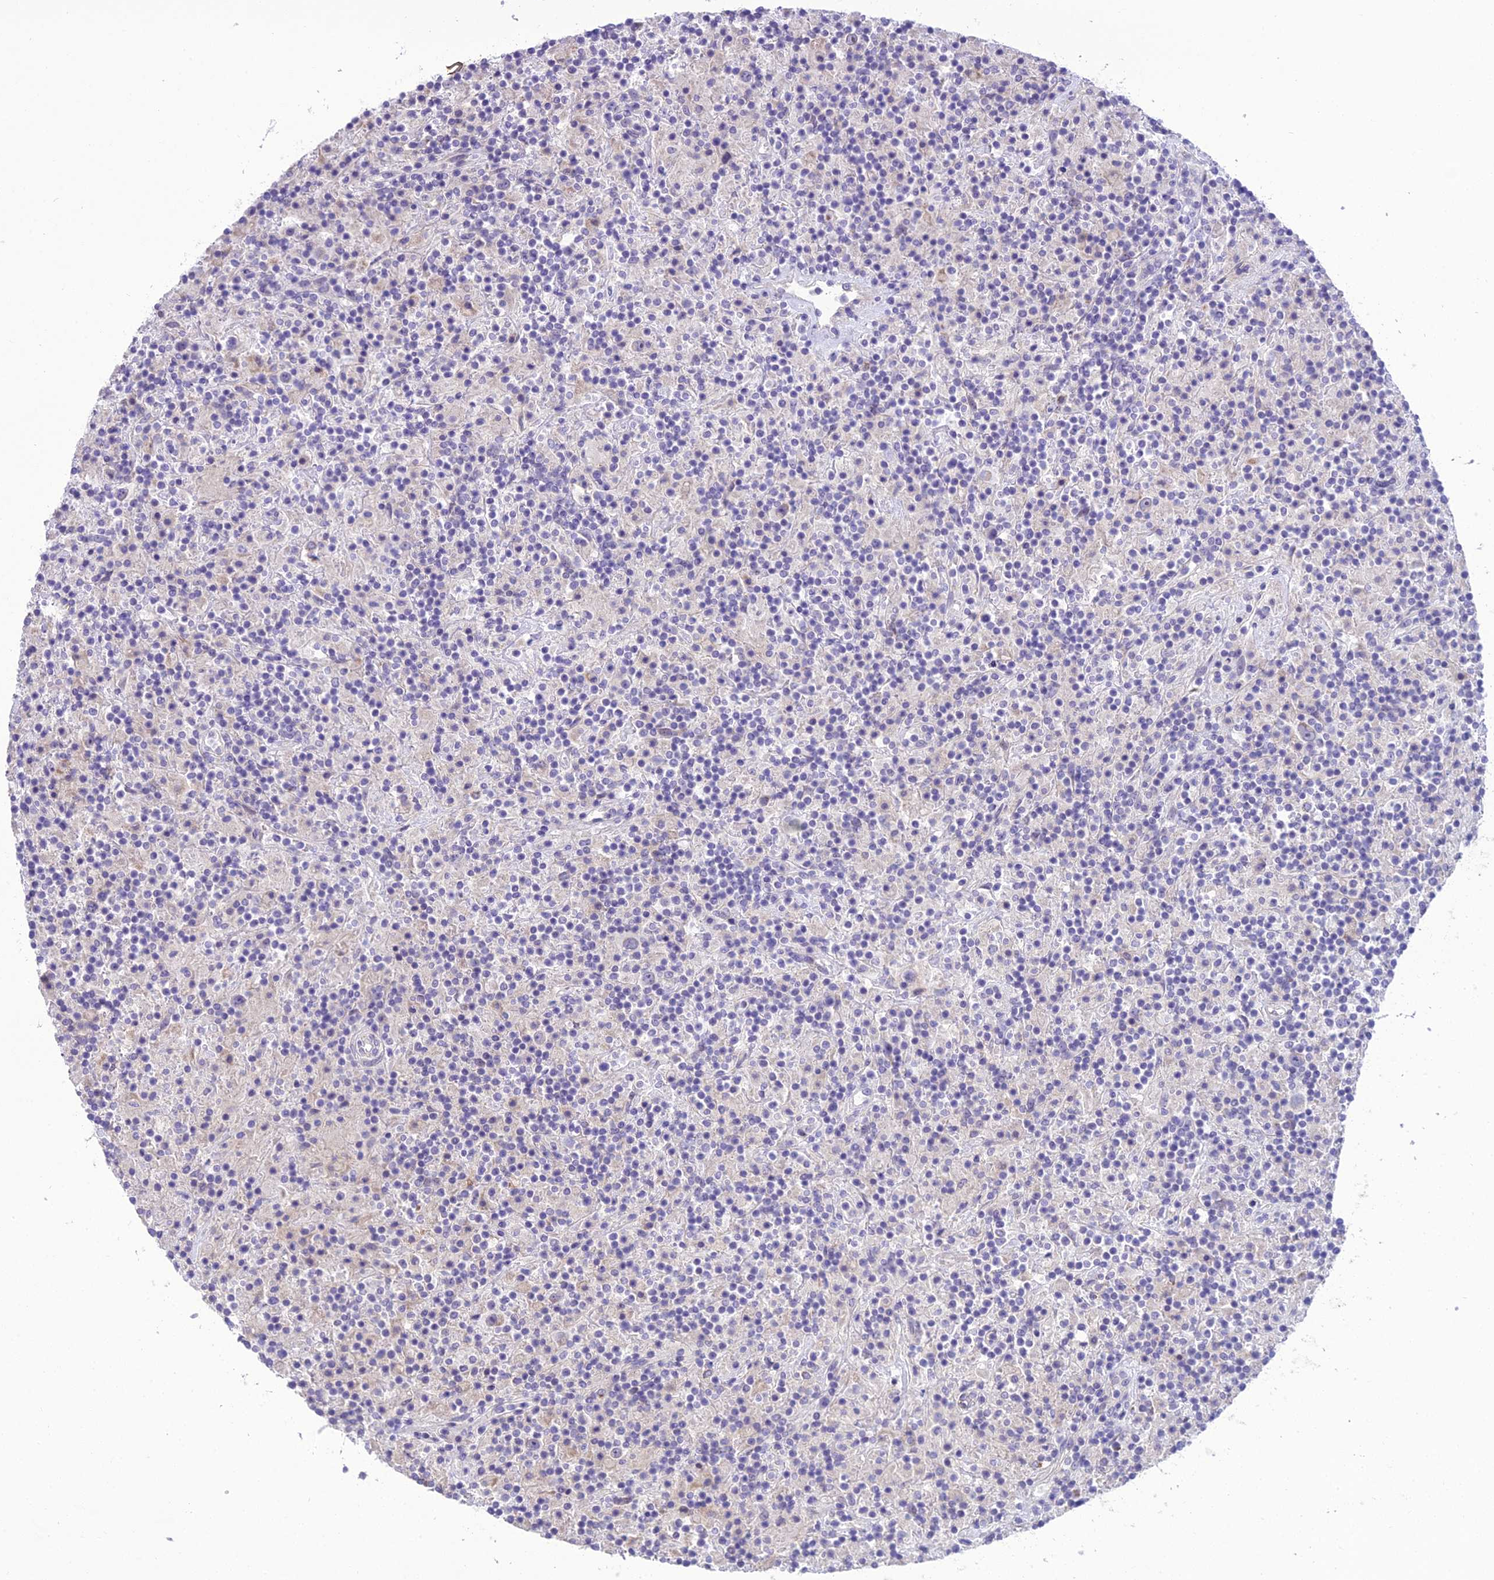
{"staining": {"intensity": "negative", "quantity": "none", "location": "none"}, "tissue": "lymphoma", "cell_type": "Tumor cells", "image_type": "cancer", "snomed": [{"axis": "morphology", "description": "Hodgkin's disease, NOS"}, {"axis": "topography", "description": "Lymph node"}], "caption": "This image is of lymphoma stained with immunohistochemistry (IHC) to label a protein in brown with the nuclei are counter-stained blue. There is no positivity in tumor cells.", "gene": "SCRT1", "patient": {"sex": "male", "age": 70}}